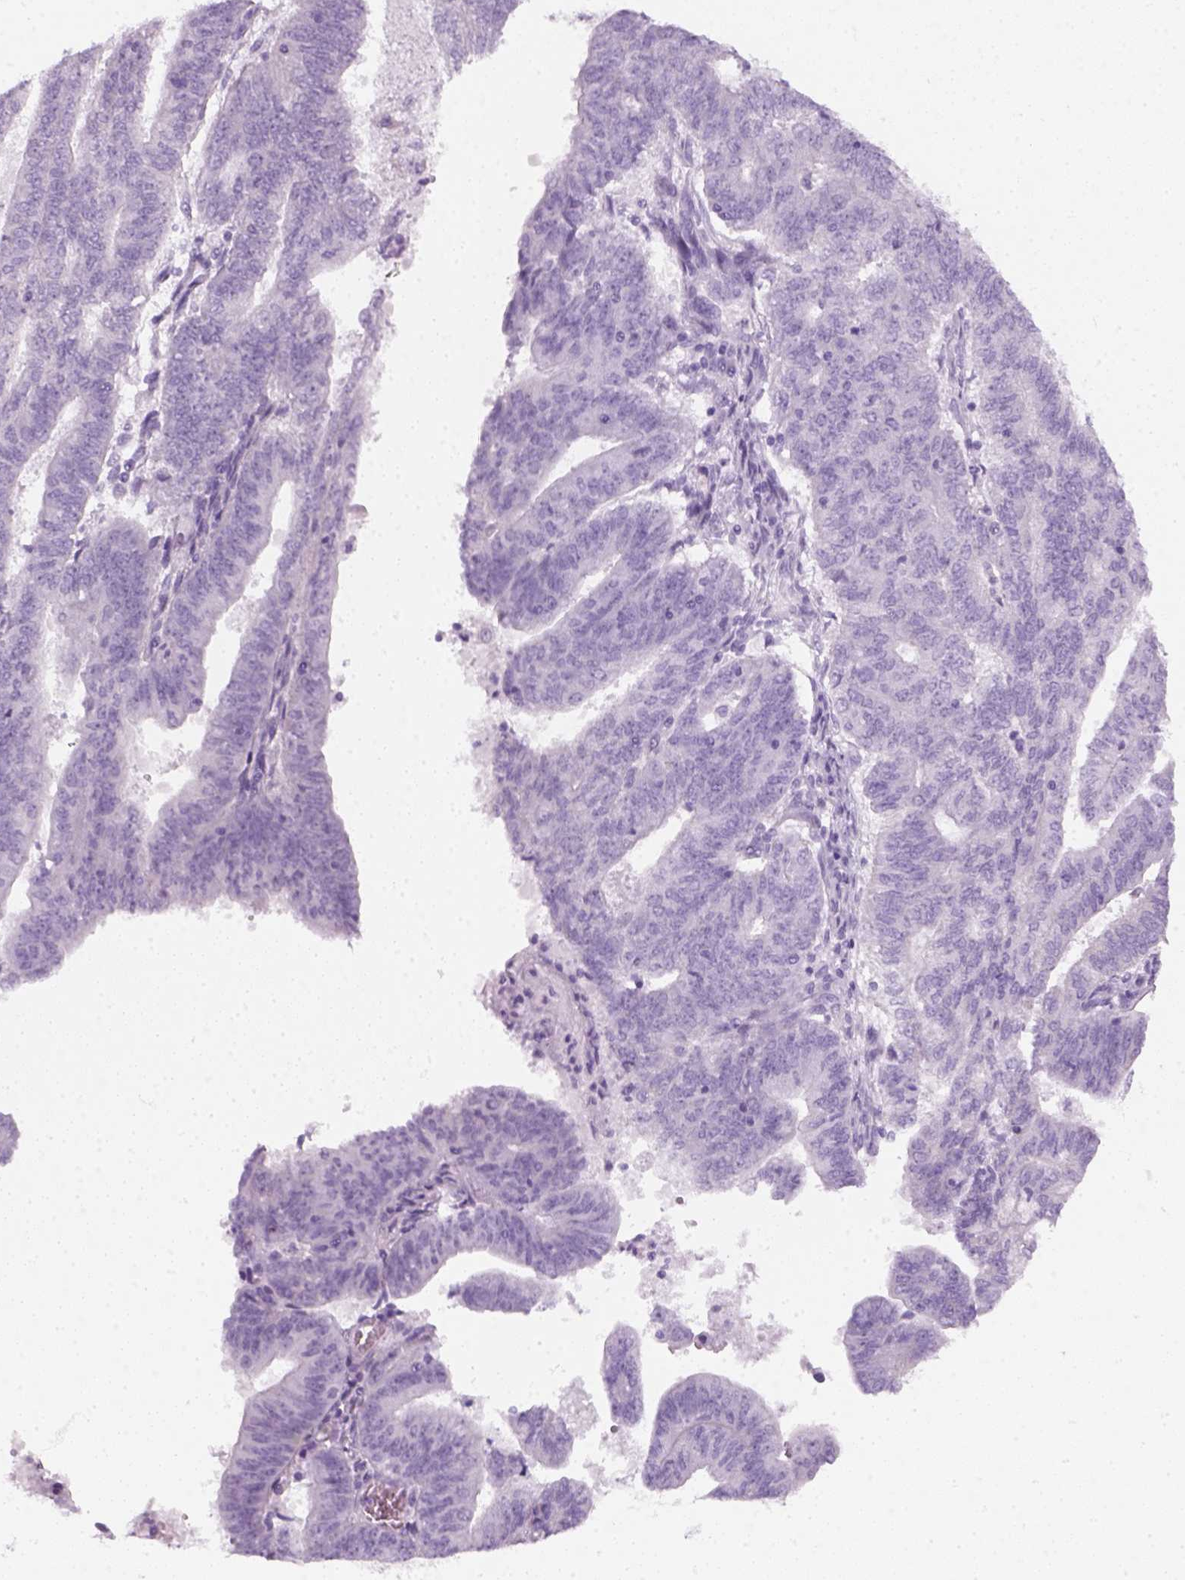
{"staining": {"intensity": "negative", "quantity": "none", "location": "none"}, "tissue": "endometrial cancer", "cell_type": "Tumor cells", "image_type": "cancer", "snomed": [{"axis": "morphology", "description": "Adenocarcinoma, NOS"}, {"axis": "topography", "description": "Endometrium"}], "caption": "Endometrial adenocarcinoma was stained to show a protein in brown. There is no significant expression in tumor cells.", "gene": "SLC12A5", "patient": {"sex": "female", "age": 82}}